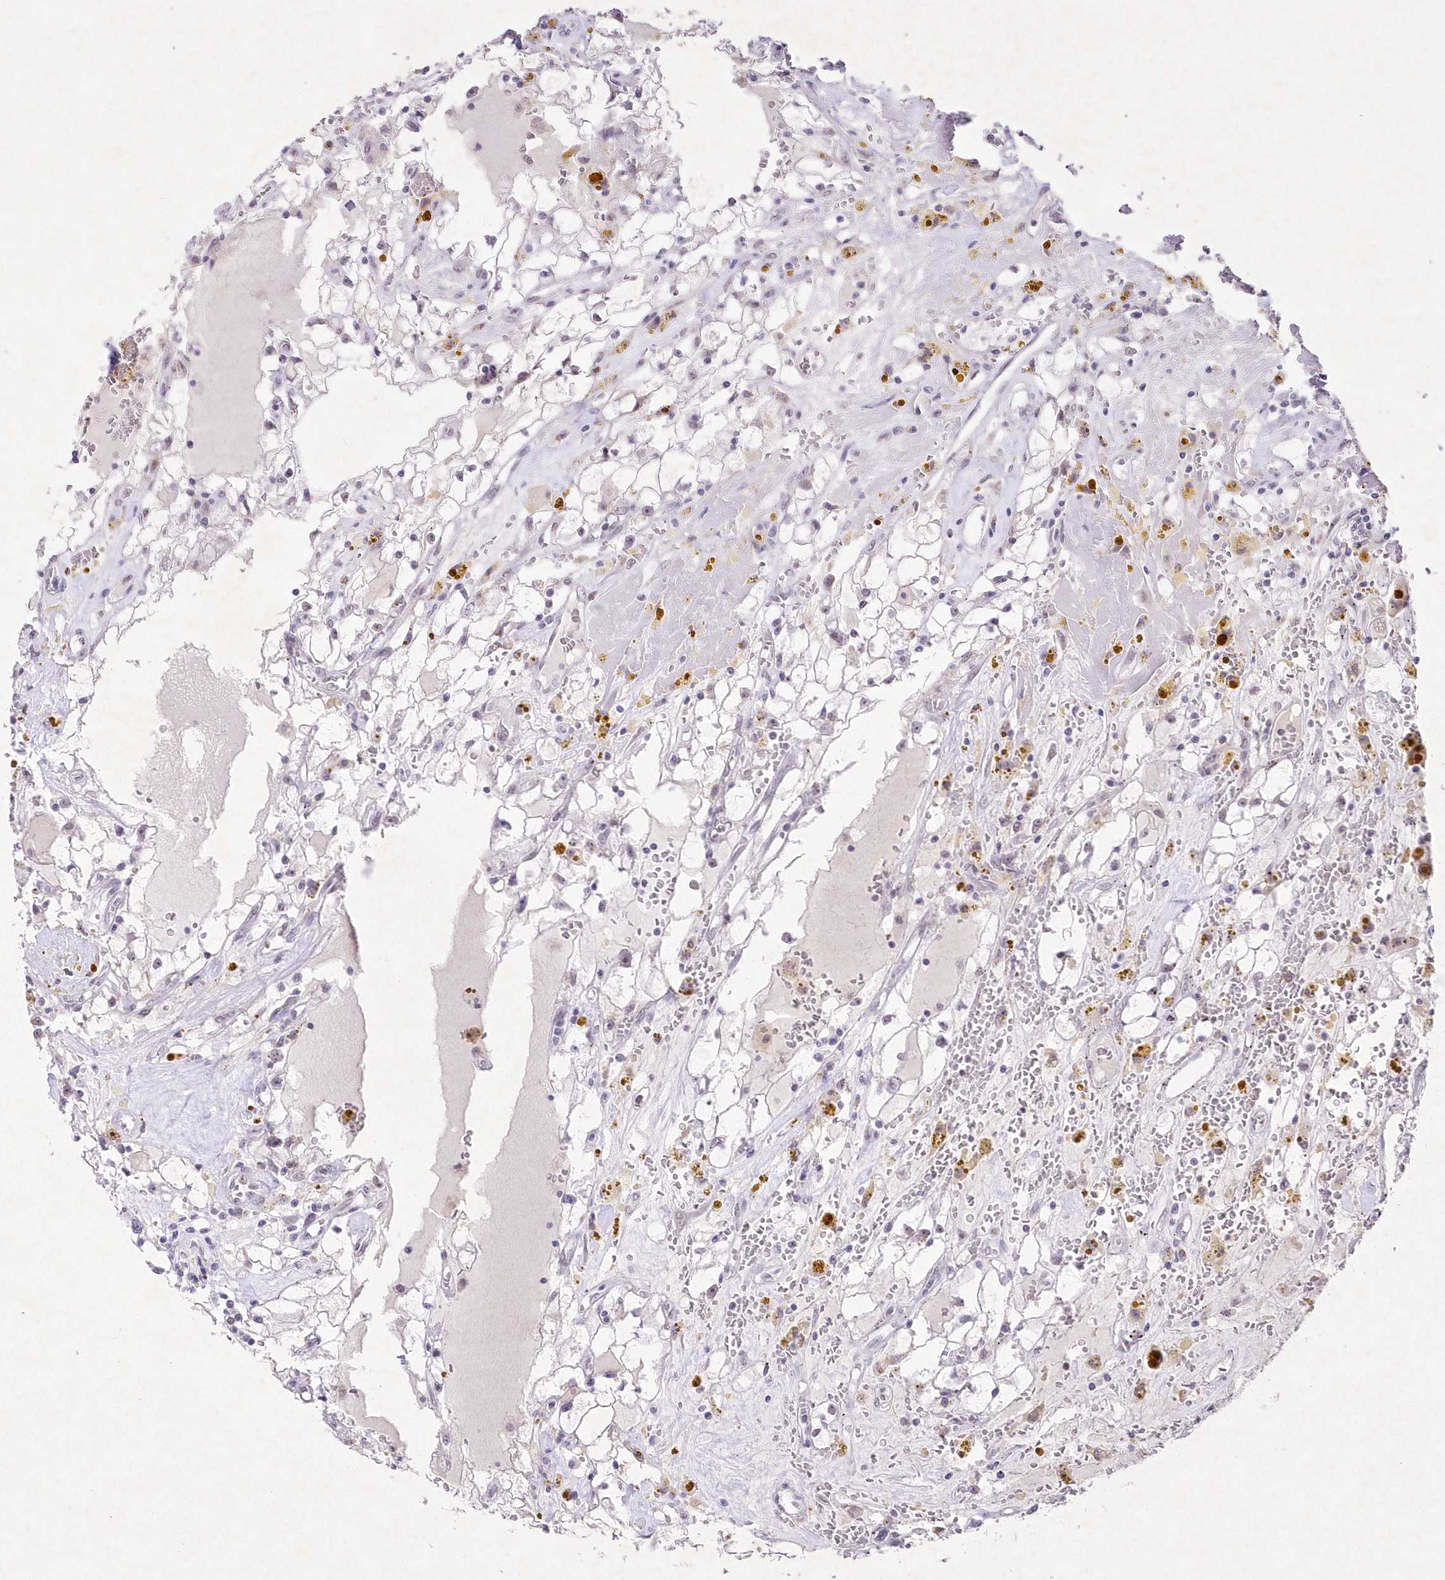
{"staining": {"intensity": "negative", "quantity": "none", "location": "none"}, "tissue": "renal cancer", "cell_type": "Tumor cells", "image_type": "cancer", "snomed": [{"axis": "morphology", "description": "Adenocarcinoma, NOS"}, {"axis": "topography", "description": "Kidney"}], "caption": "Immunohistochemistry (IHC) micrograph of adenocarcinoma (renal) stained for a protein (brown), which reveals no staining in tumor cells.", "gene": "RBM27", "patient": {"sex": "male", "age": 56}}